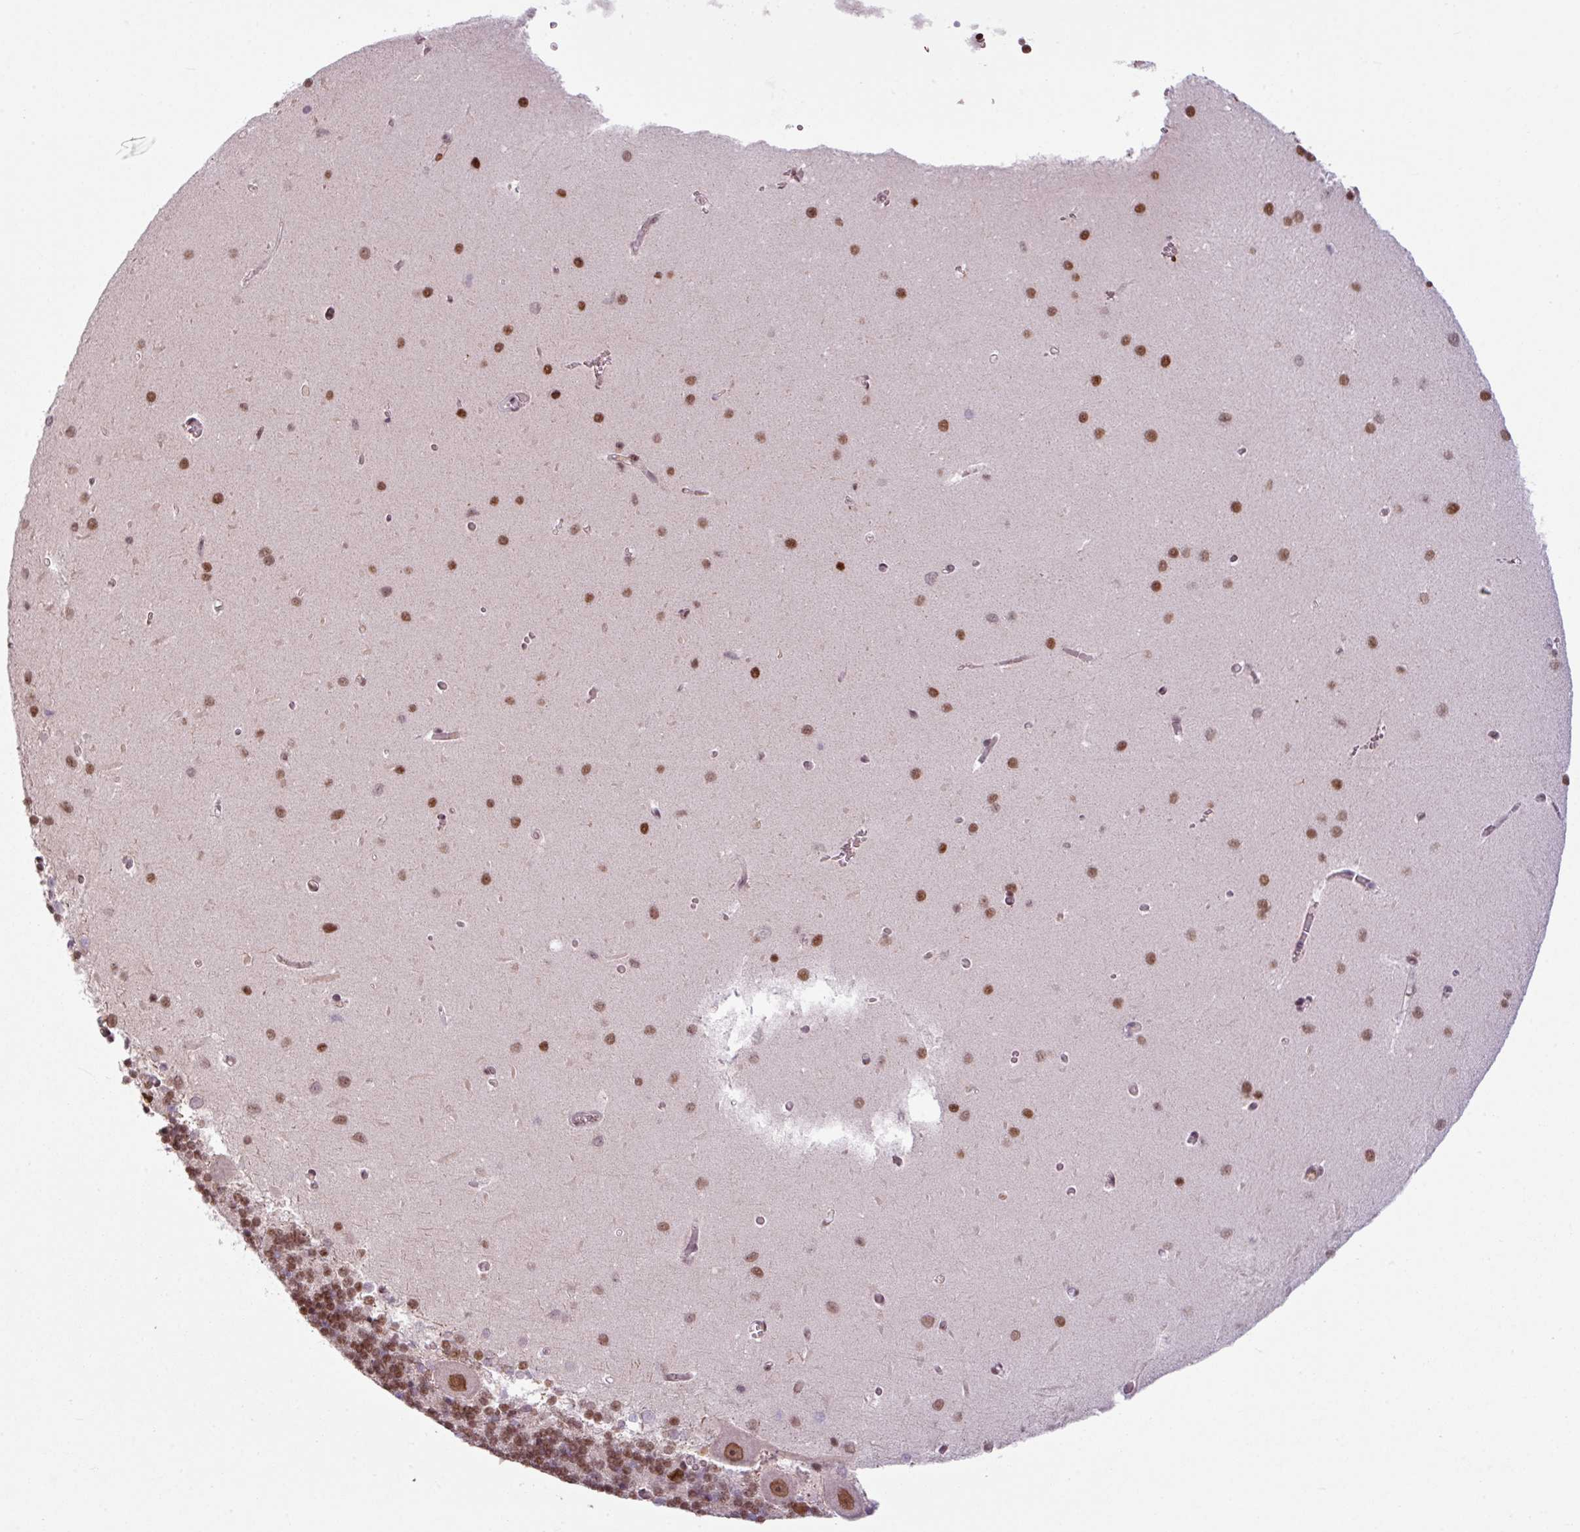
{"staining": {"intensity": "moderate", "quantity": ">75%", "location": "nuclear"}, "tissue": "cerebellum", "cell_type": "Cells in granular layer", "image_type": "normal", "snomed": [{"axis": "morphology", "description": "Normal tissue, NOS"}, {"axis": "topography", "description": "Cerebellum"}], "caption": "Protein expression analysis of normal cerebellum reveals moderate nuclear staining in about >75% of cells in granular layer. The staining is performed using DAB (3,3'-diaminobenzidine) brown chromogen to label protein expression. The nuclei are counter-stained blue using hematoxylin.", "gene": "PRDM5", "patient": {"sex": "male", "age": 37}}